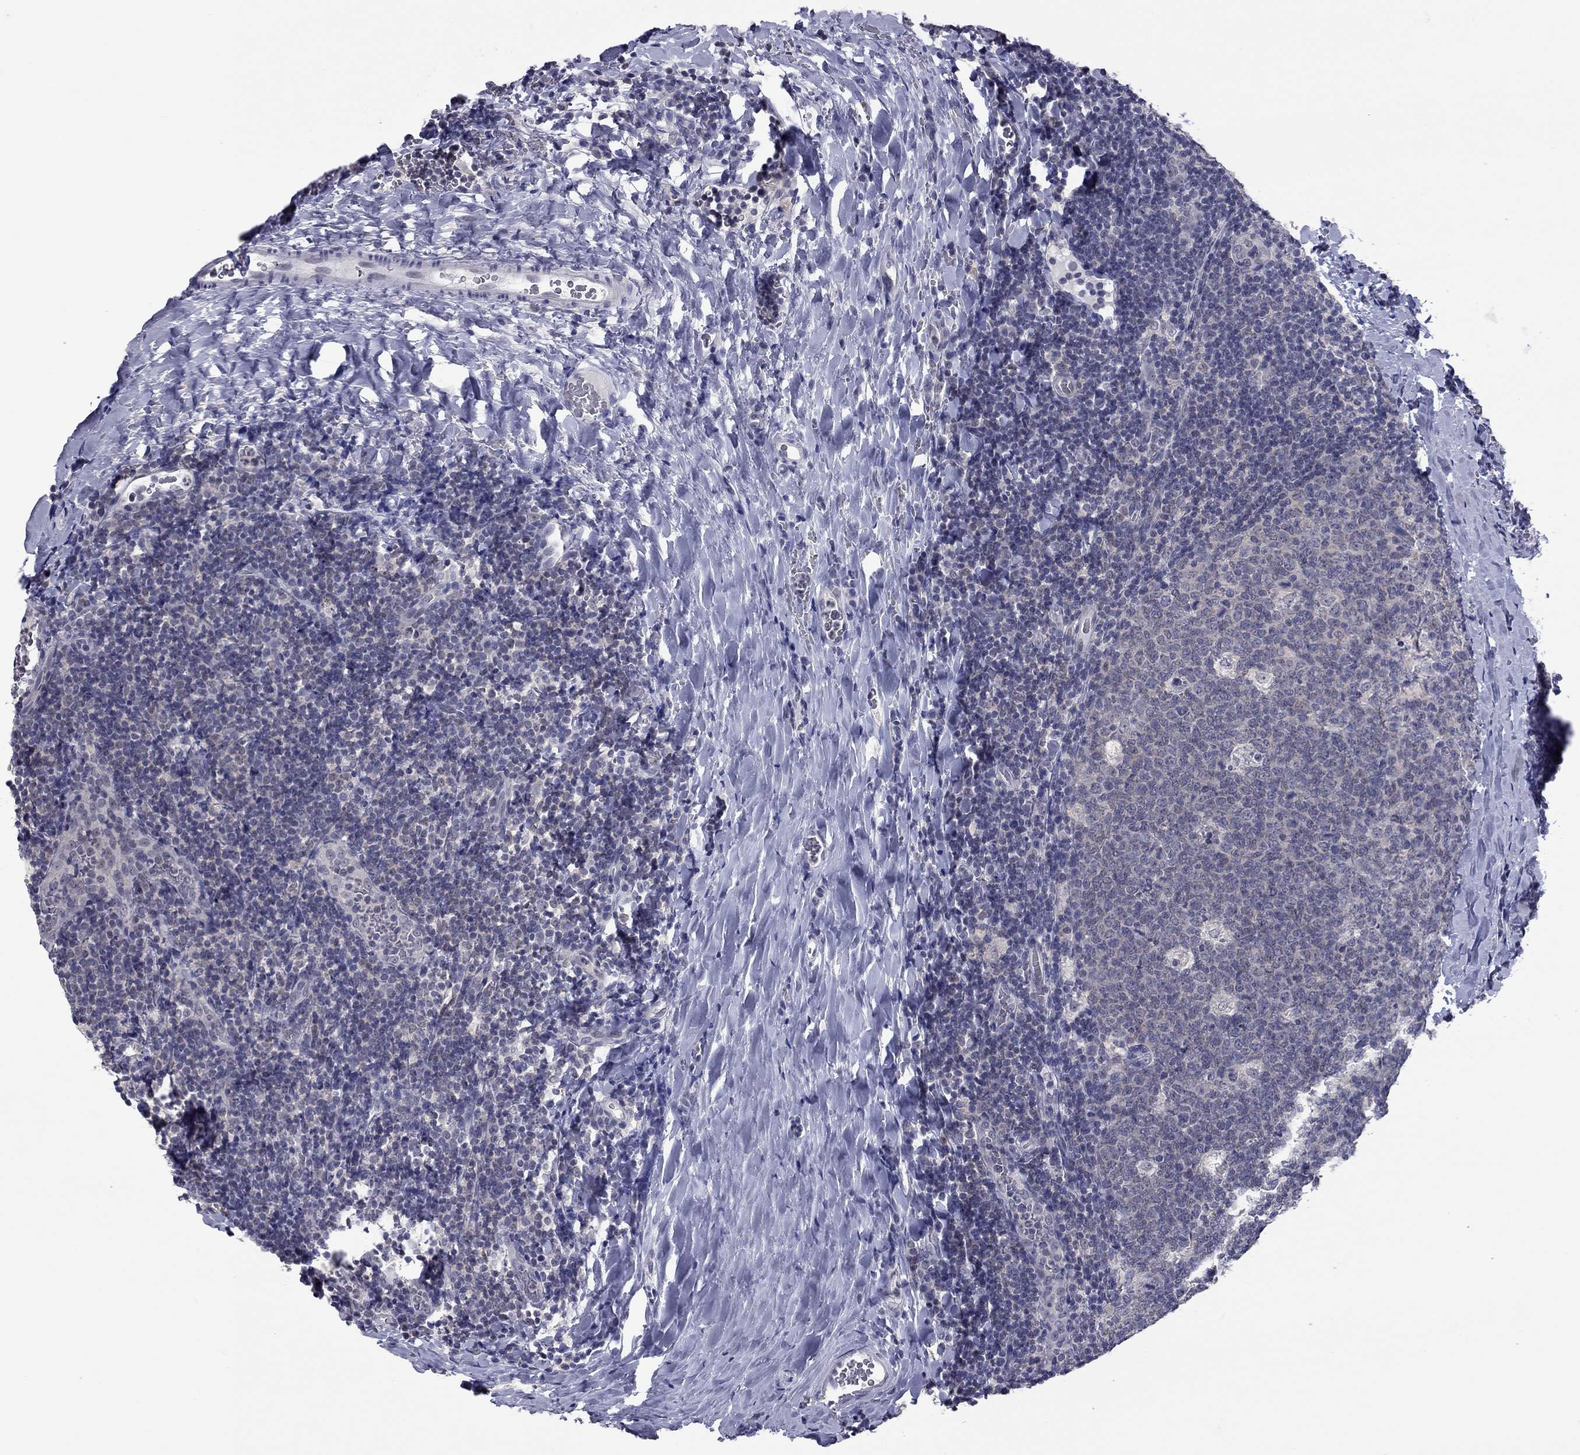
{"staining": {"intensity": "moderate", "quantity": "<25%", "location": "cytoplasmic/membranous"}, "tissue": "tonsil", "cell_type": "Germinal center cells", "image_type": "normal", "snomed": [{"axis": "morphology", "description": "Normal tissue, NOS"}, {"axis": "topography", "description": "Tonsil"}], "caption": "Moderate cytoplasmic/membranous protein expression is seen in approximately <25% of germinal center cells in tonsil. The staining is performed using DAB (3,3'-diaminobenzidine) brown chromogen to label protein expression. The nuclei are counter-stained blue using hematoxylin.", "gene": "SHOC2", "patient": {"sex": "male", "age": 17}}